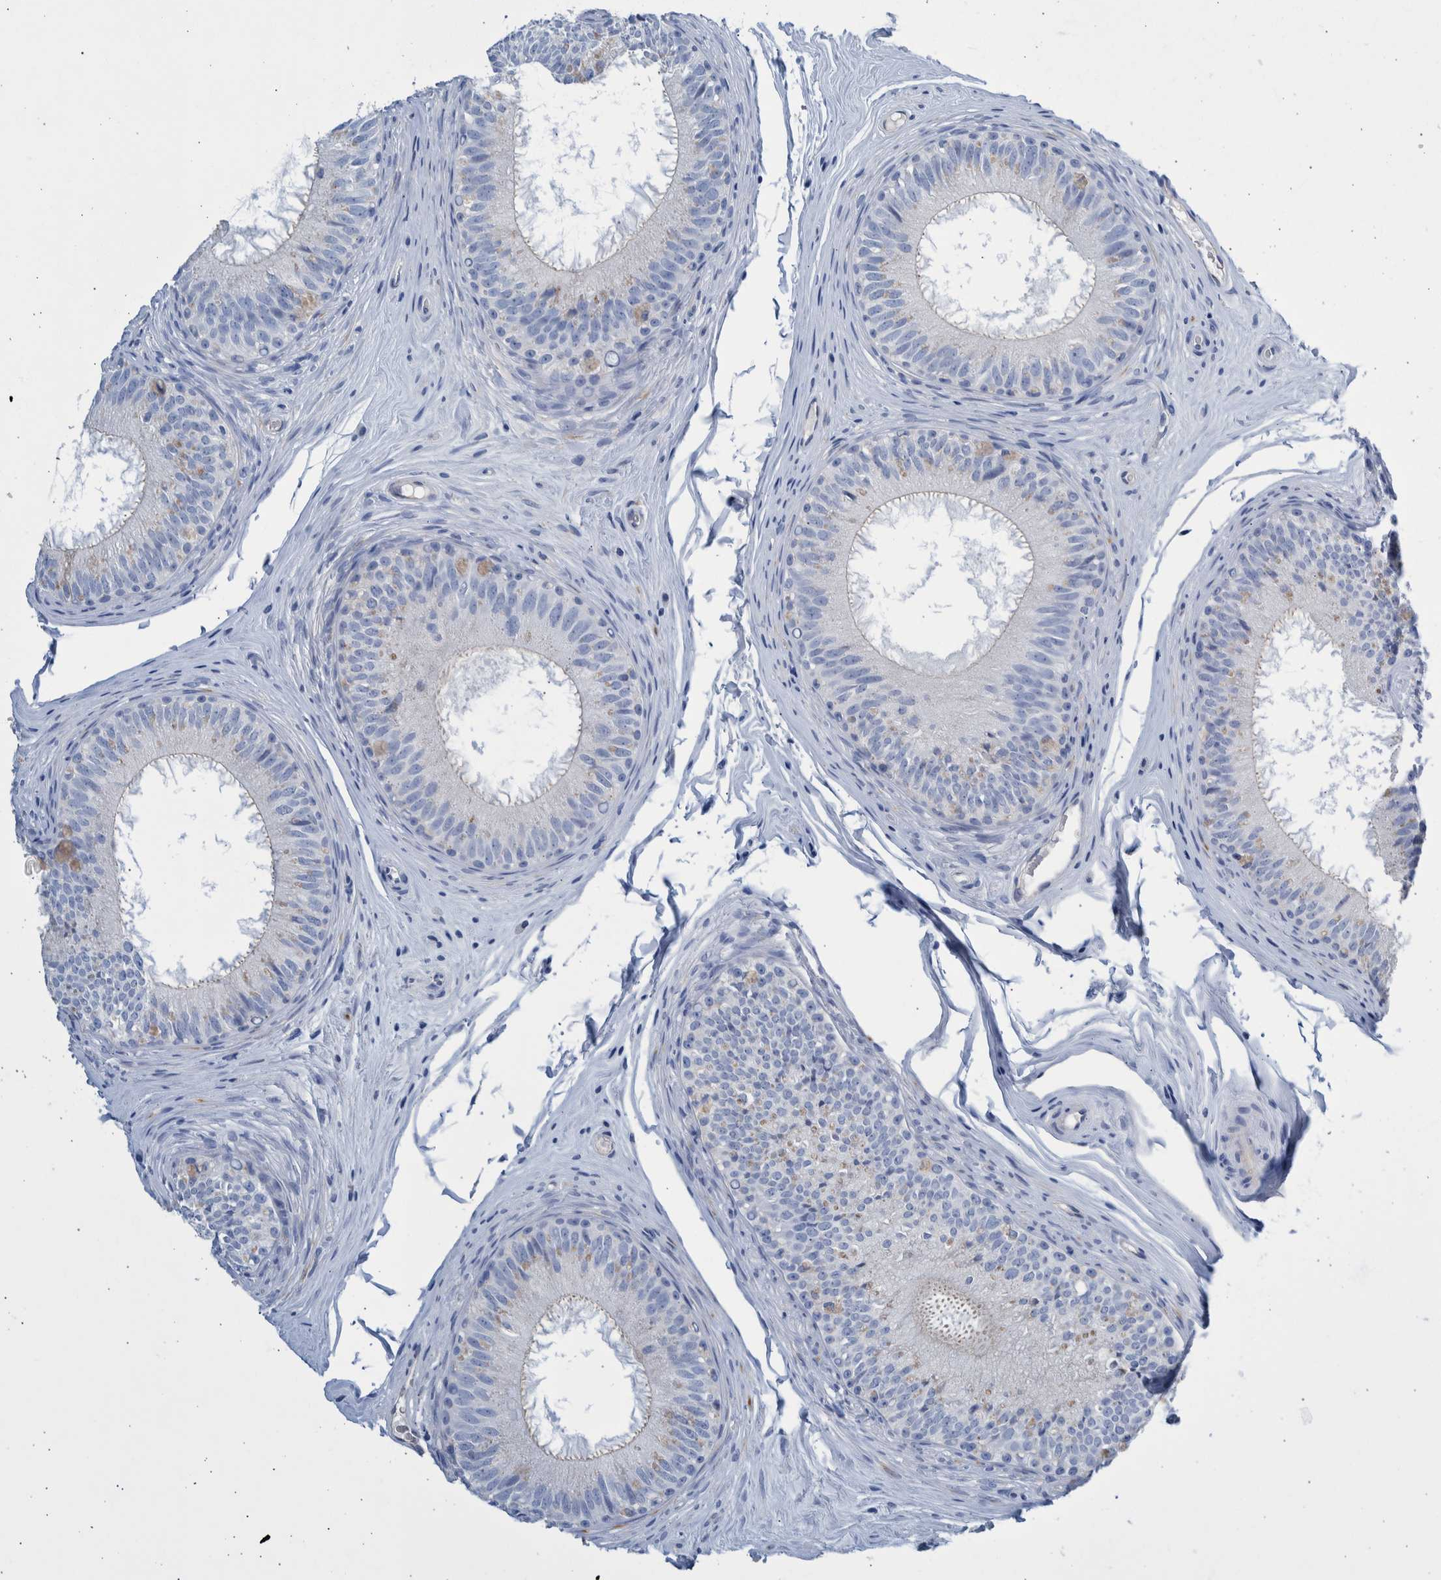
{"staining": {"intensity": "negative", "quantity": "none", "location": "none"}, "tissue": "epididymis", "cell_type": "Glandular cells", "image_type": "normal", "snomed": [{"axis": "morphology", "description": "Normal tissue, NOS"}, {"axis": "topography", "description": "Epididymis"}], "caption": "Immunohistochemical staining of normal epididymis reveals no significant positivity in glandular cells.", "gene": "SLC34A3", "patient": {"sex": "male", "age": 32}}